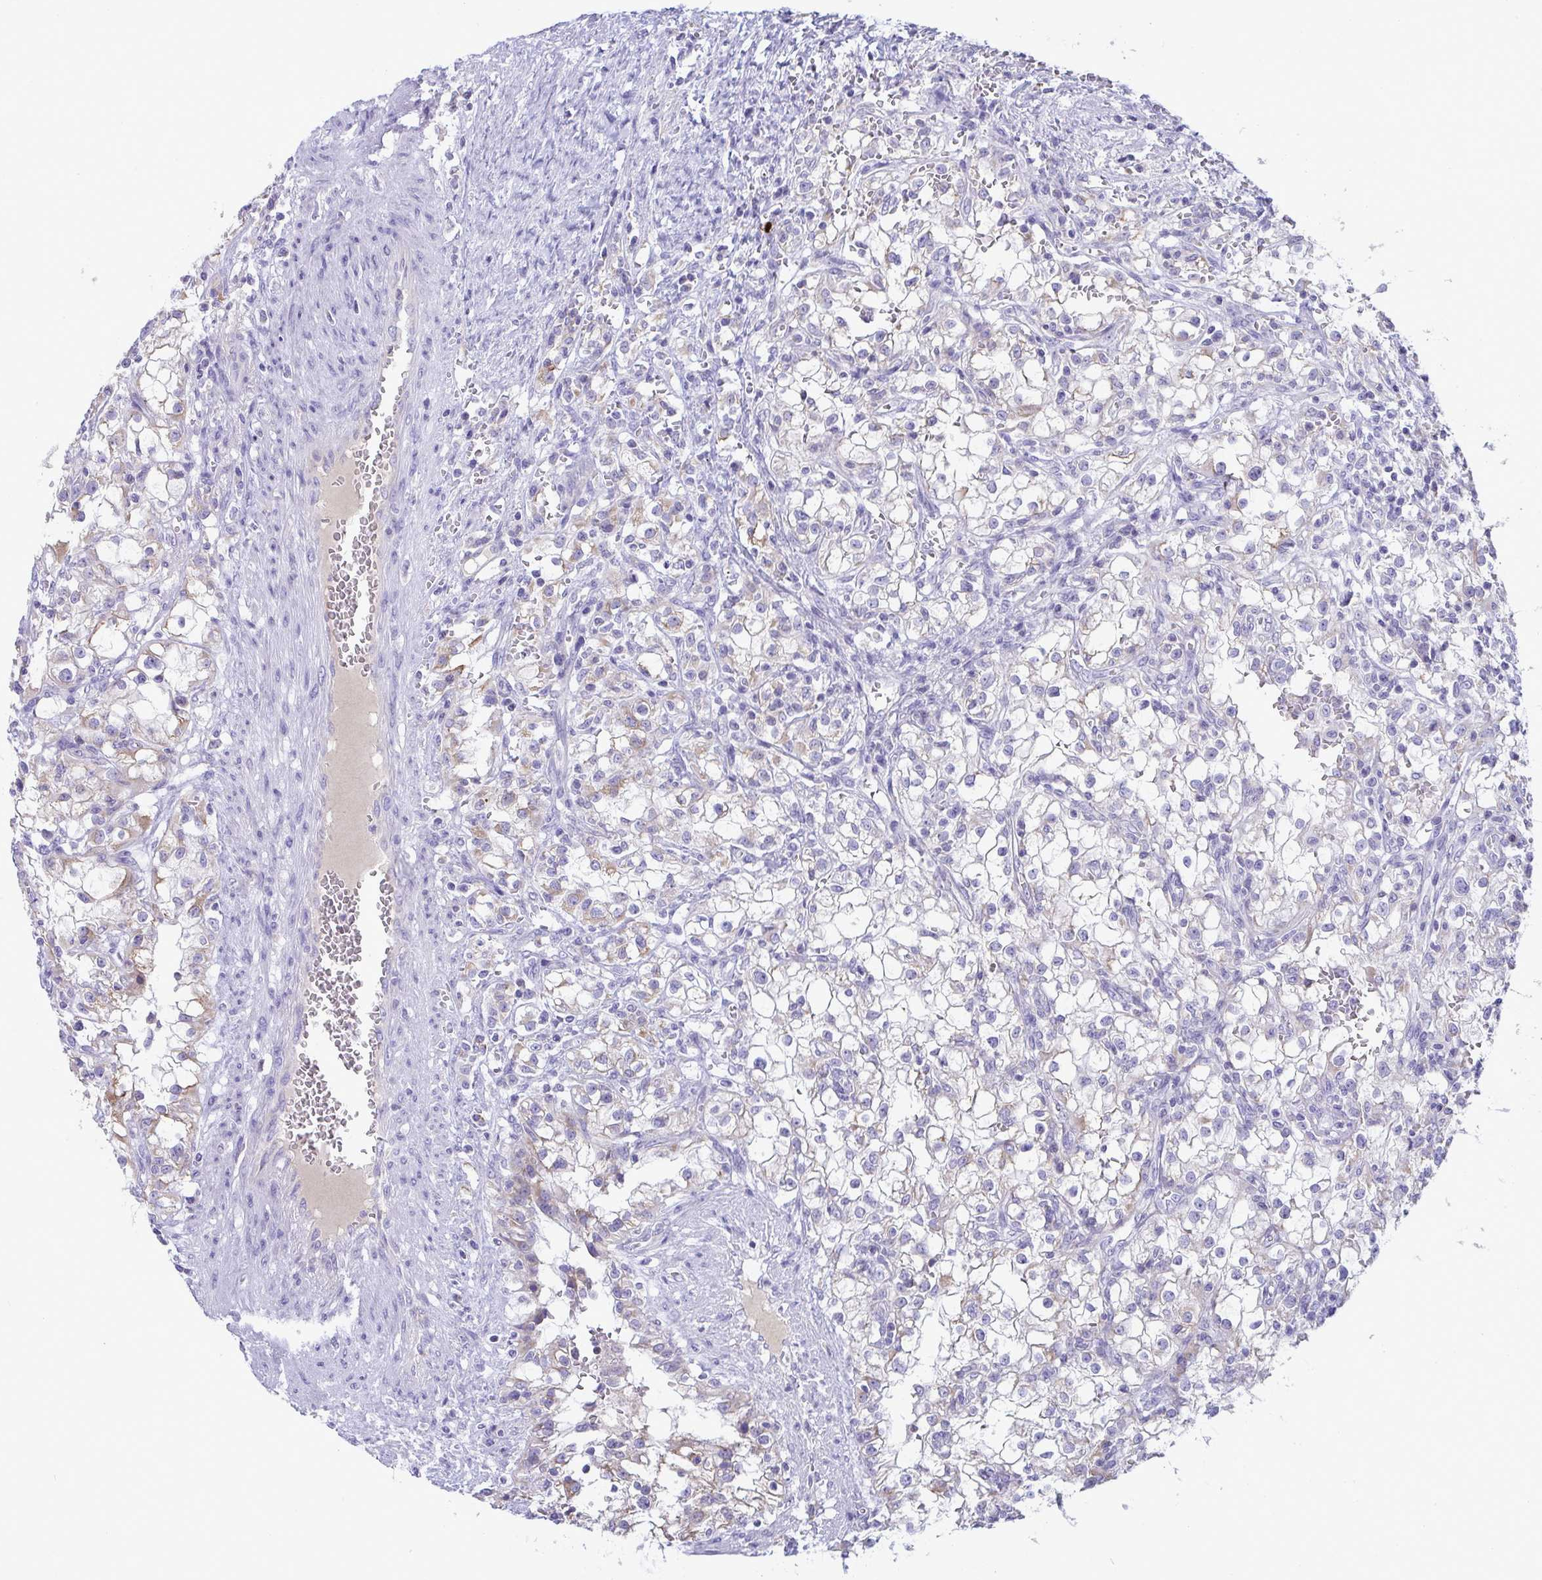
{"staining": {"intensity": "negative", "quantity": "none", "location": "none"}, "tissue": "renal cancer", "cell_type": "Tumor cells", "image_type": "cancer", "snomed": [{"axis": "morphology", "description": "Adenocarcinoma, NOS"}, {"axis": "topography", "description": "Kidney"}], "caption": "Tumor cells show no significant expression in renal cancer.", "gene": "PLA2G12B", "patient": {"sex": "female", "age": 74}}